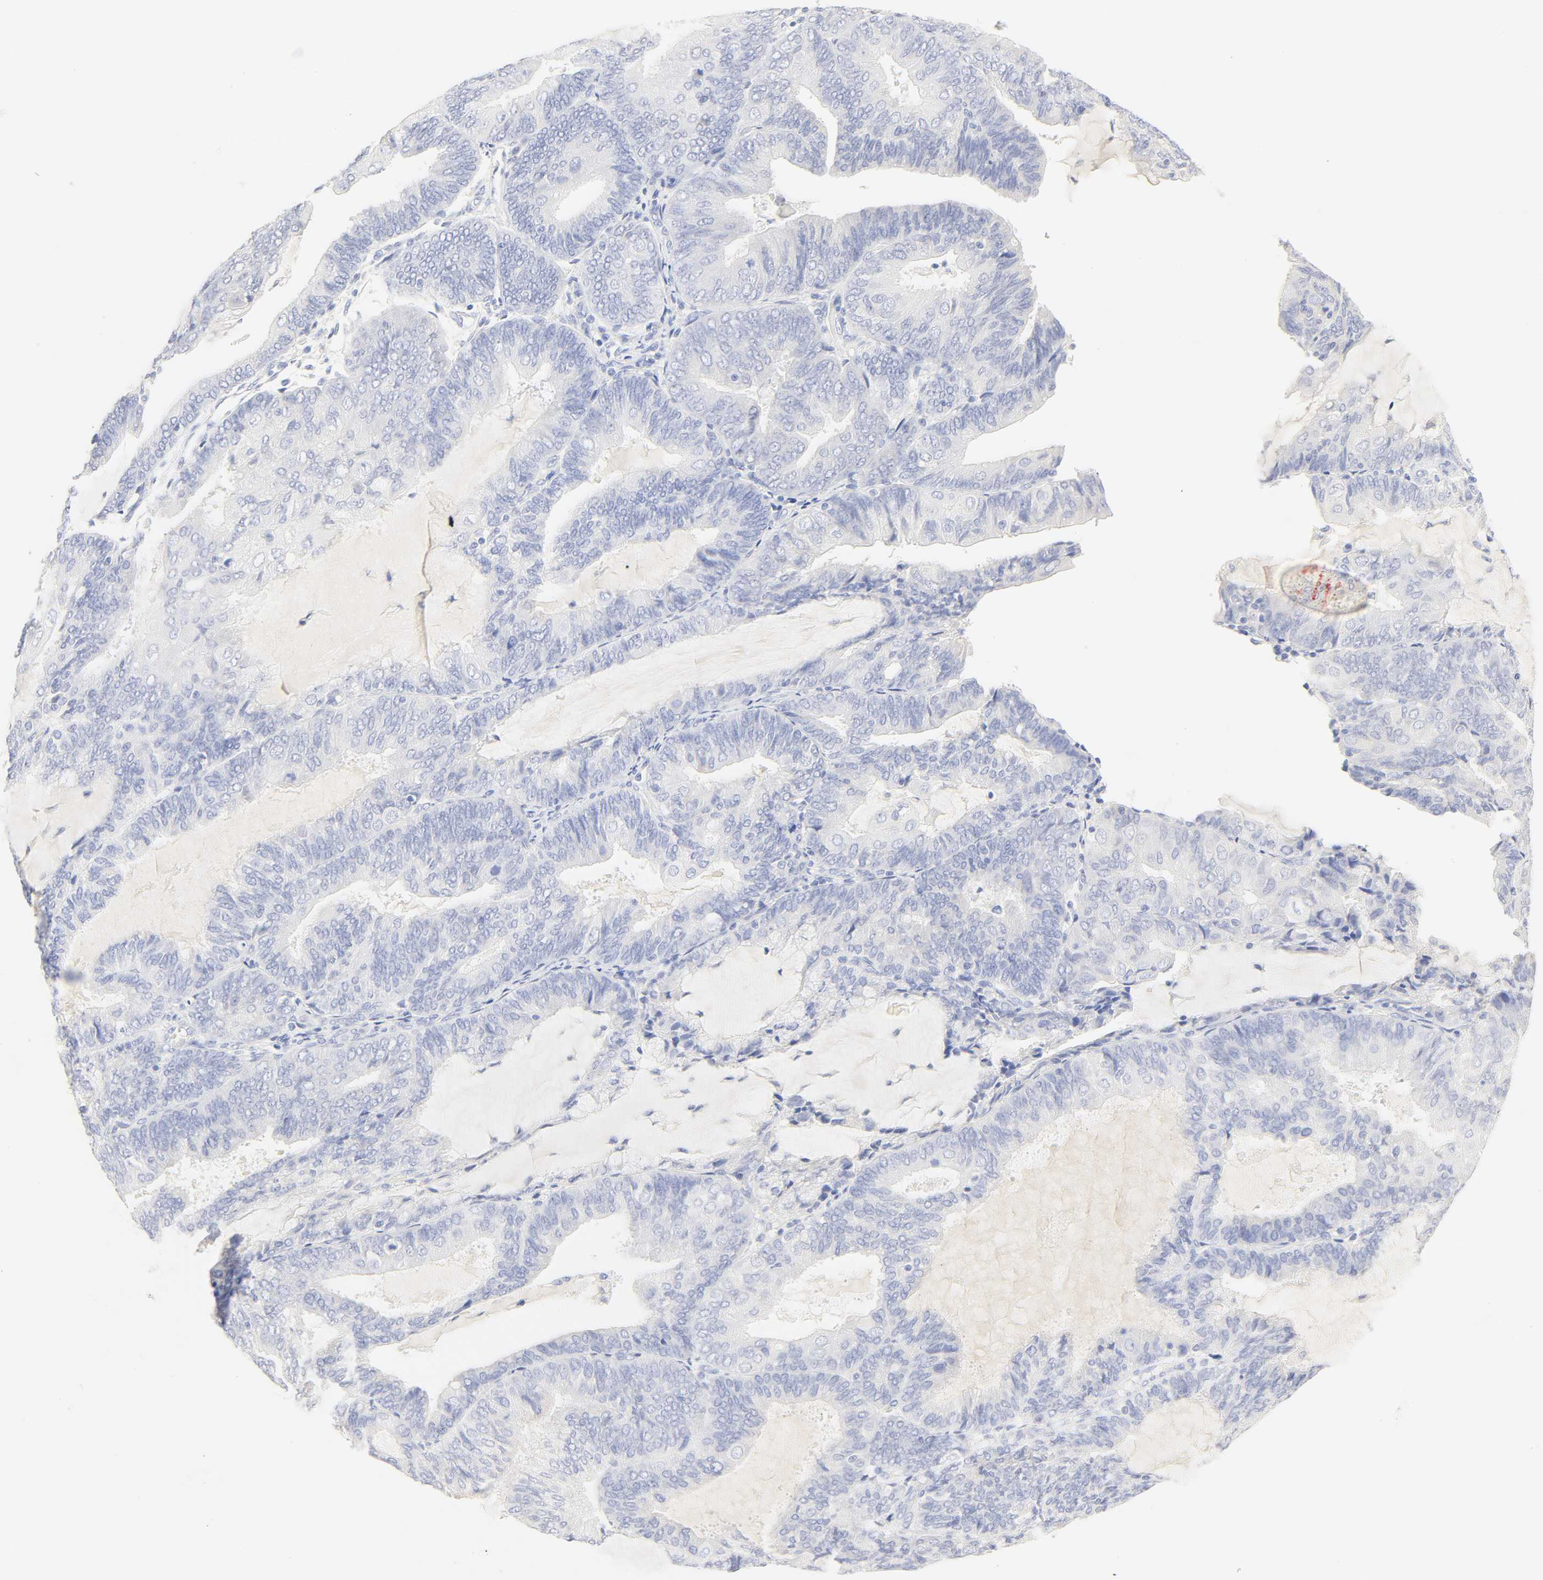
{"staining": {"intensity": "negative", "quantity": "none", "location": "none"}, "tissue": "endometrial cancer", "cell_type": "Tumor cells", "image_type": "cancer", "snomed": [{"axis": "morphology", "description": "Adenocarcinoma, NOS"}, {"axis": "topography", "description": "Endometrium"}], "caption": "Tumor cells show no significant staining in endometrial cancer.", "gene": "SLCO1B3", "patient": {"sex": "female", "age": 81}}